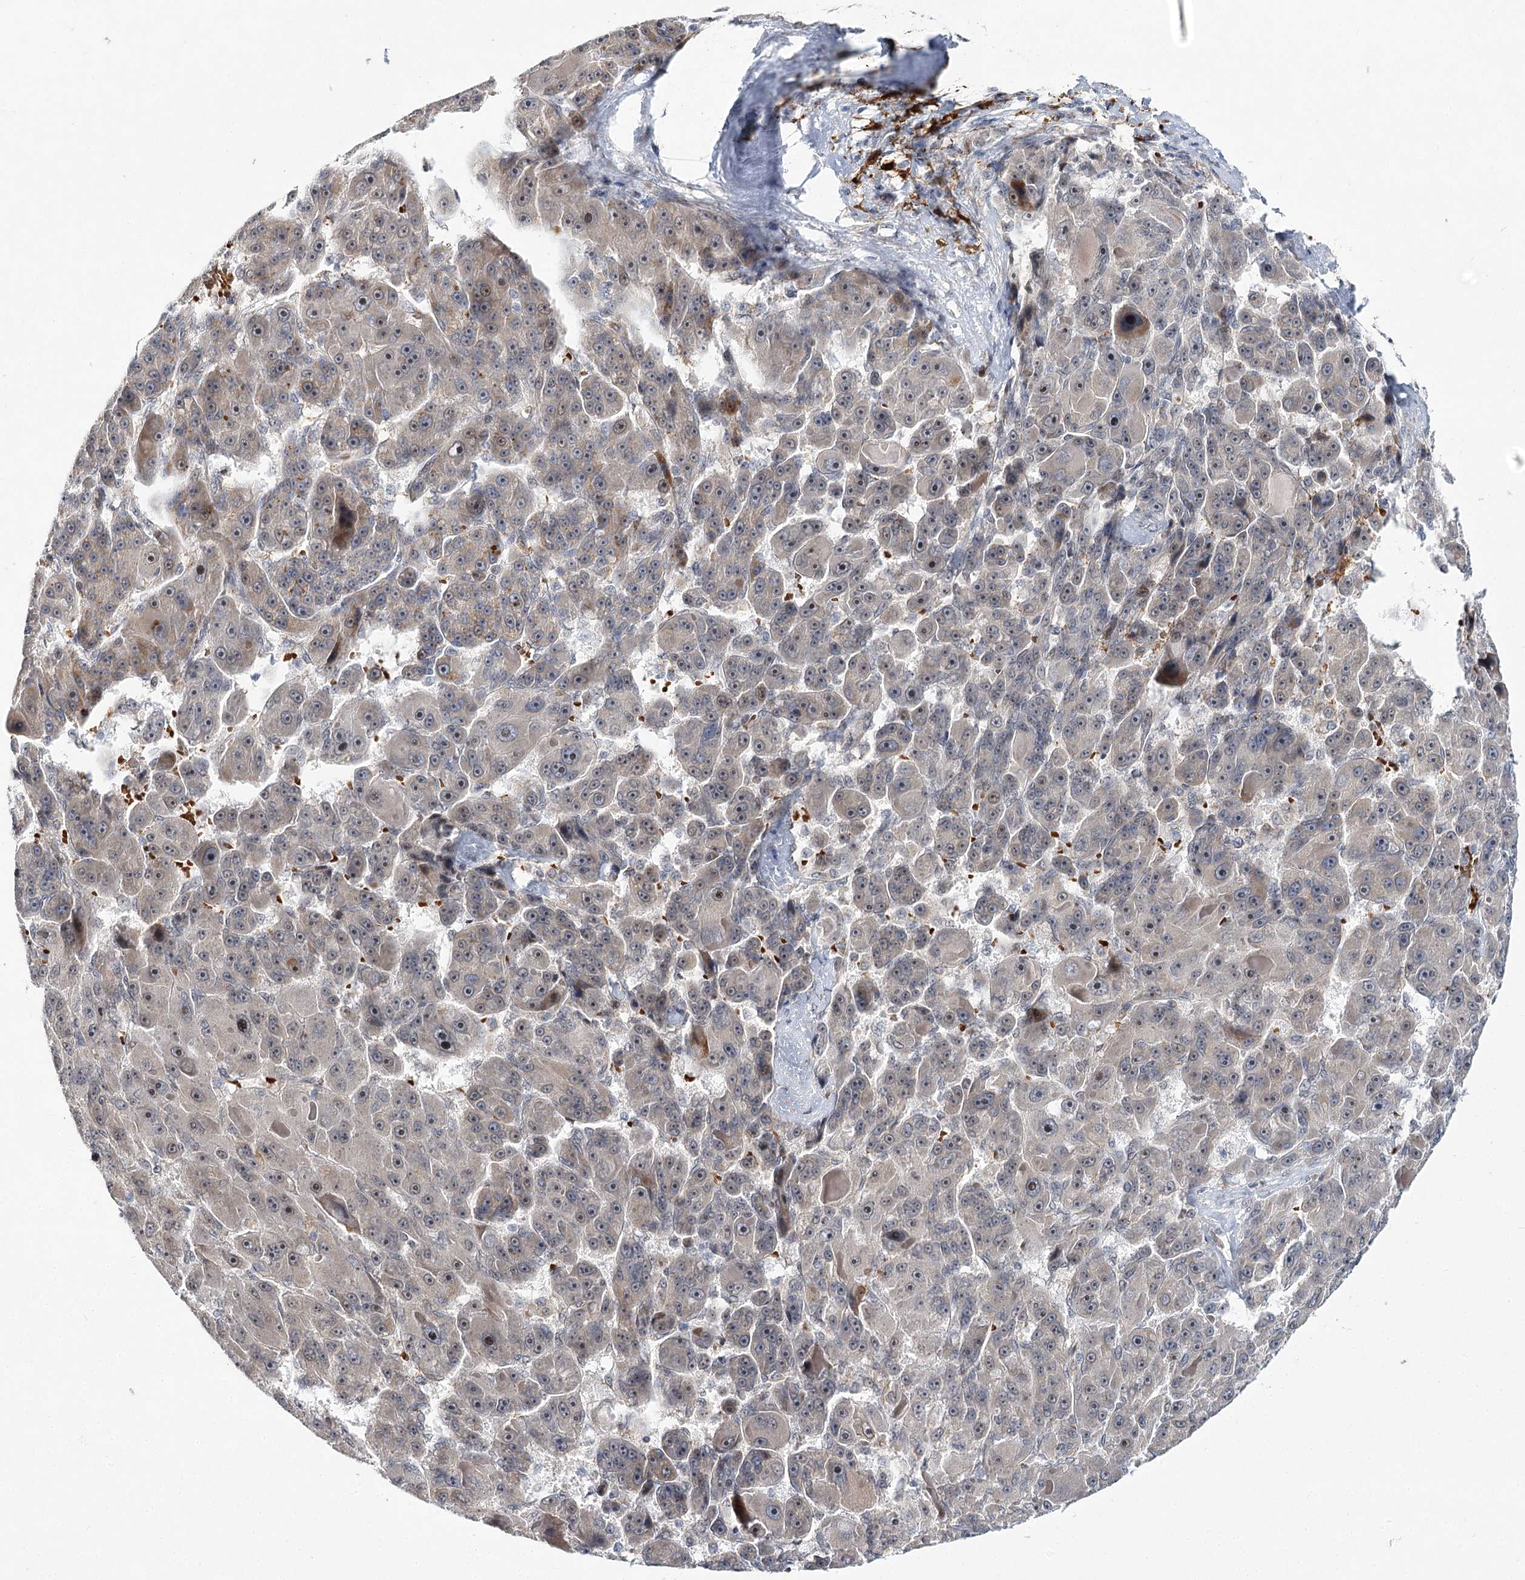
{"staining": {"intensity": "weak", "quantity": "25%-75%", "location": "cytoplasmic/membranous"}, "tissue": "liver cancer", "cell_type": "Tumor cells", "image_type": "cancer", "snomed": [{"axis": "morphology", "description": "Carcinoma, Hepatocellular, NOS"}, {"axis": "topography", "description": "Liver"}], "caption": "Human liver cancer stained for a protein (brown) displays weak cytoplasmic/membranous positive expression in about 25%-75% of tumor cells.", "gene": "WDR36", "patient": {"sex": "male", "age": 76}}